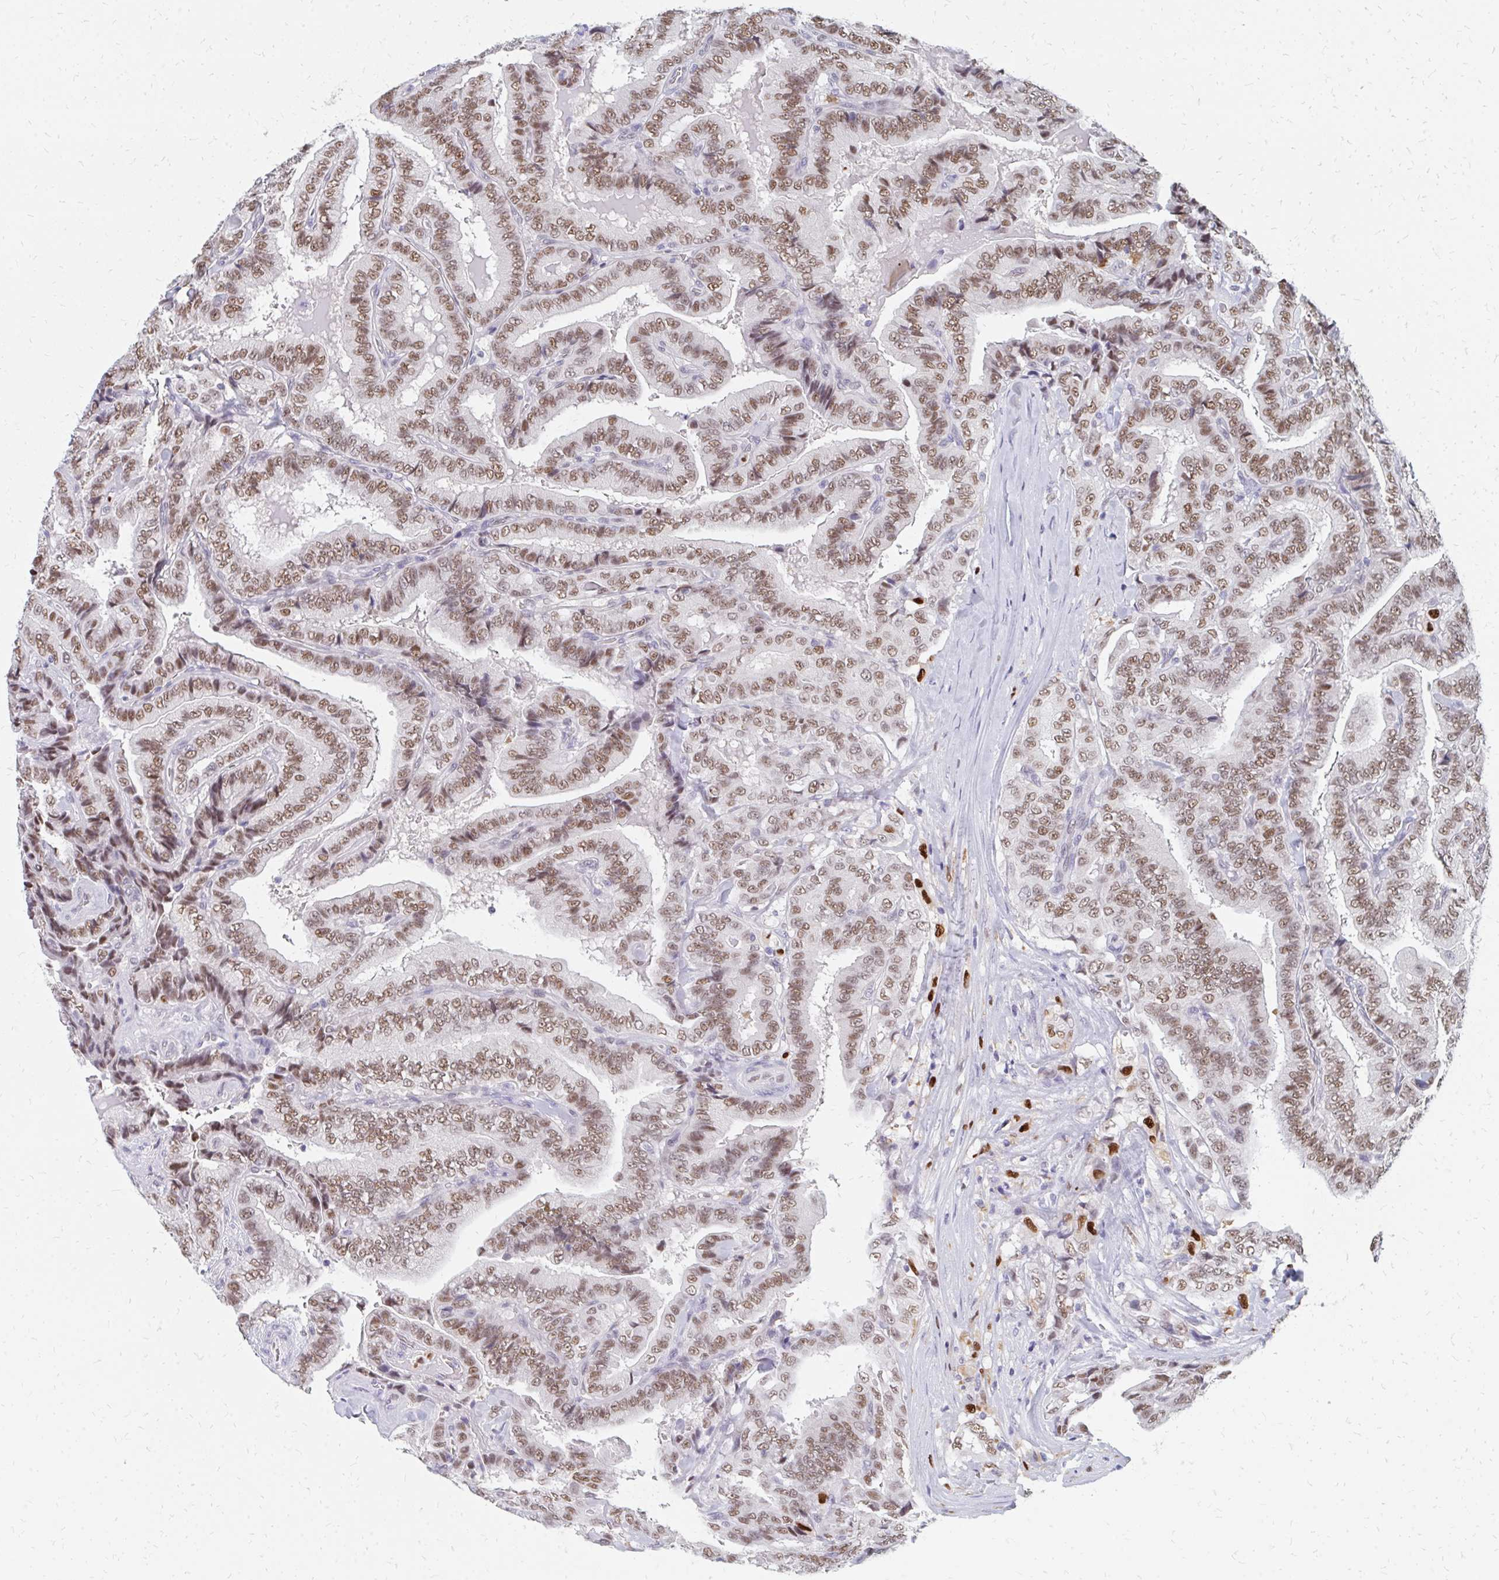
{"staining": {"intensity": "moderate", "quantity": ">75%", "location": "nuclear"}, "tissue": "thyroid cancer", "cell_type": "Tumor cells", "image_type": "cancer", "snomed": [{"axis": "morphology", "description": "Papillary adenocarcinoma, NOS"}, {"axis": "topography", "description": "Thyroid gland"}], "caption": "Immunohistochemical staining of thyroid cancer displays medium levels of moderate nuclear protein staining in about >75% of tumor cells.", "gene": "PLK3", "patient": {"sex": "male", "age": 61}}